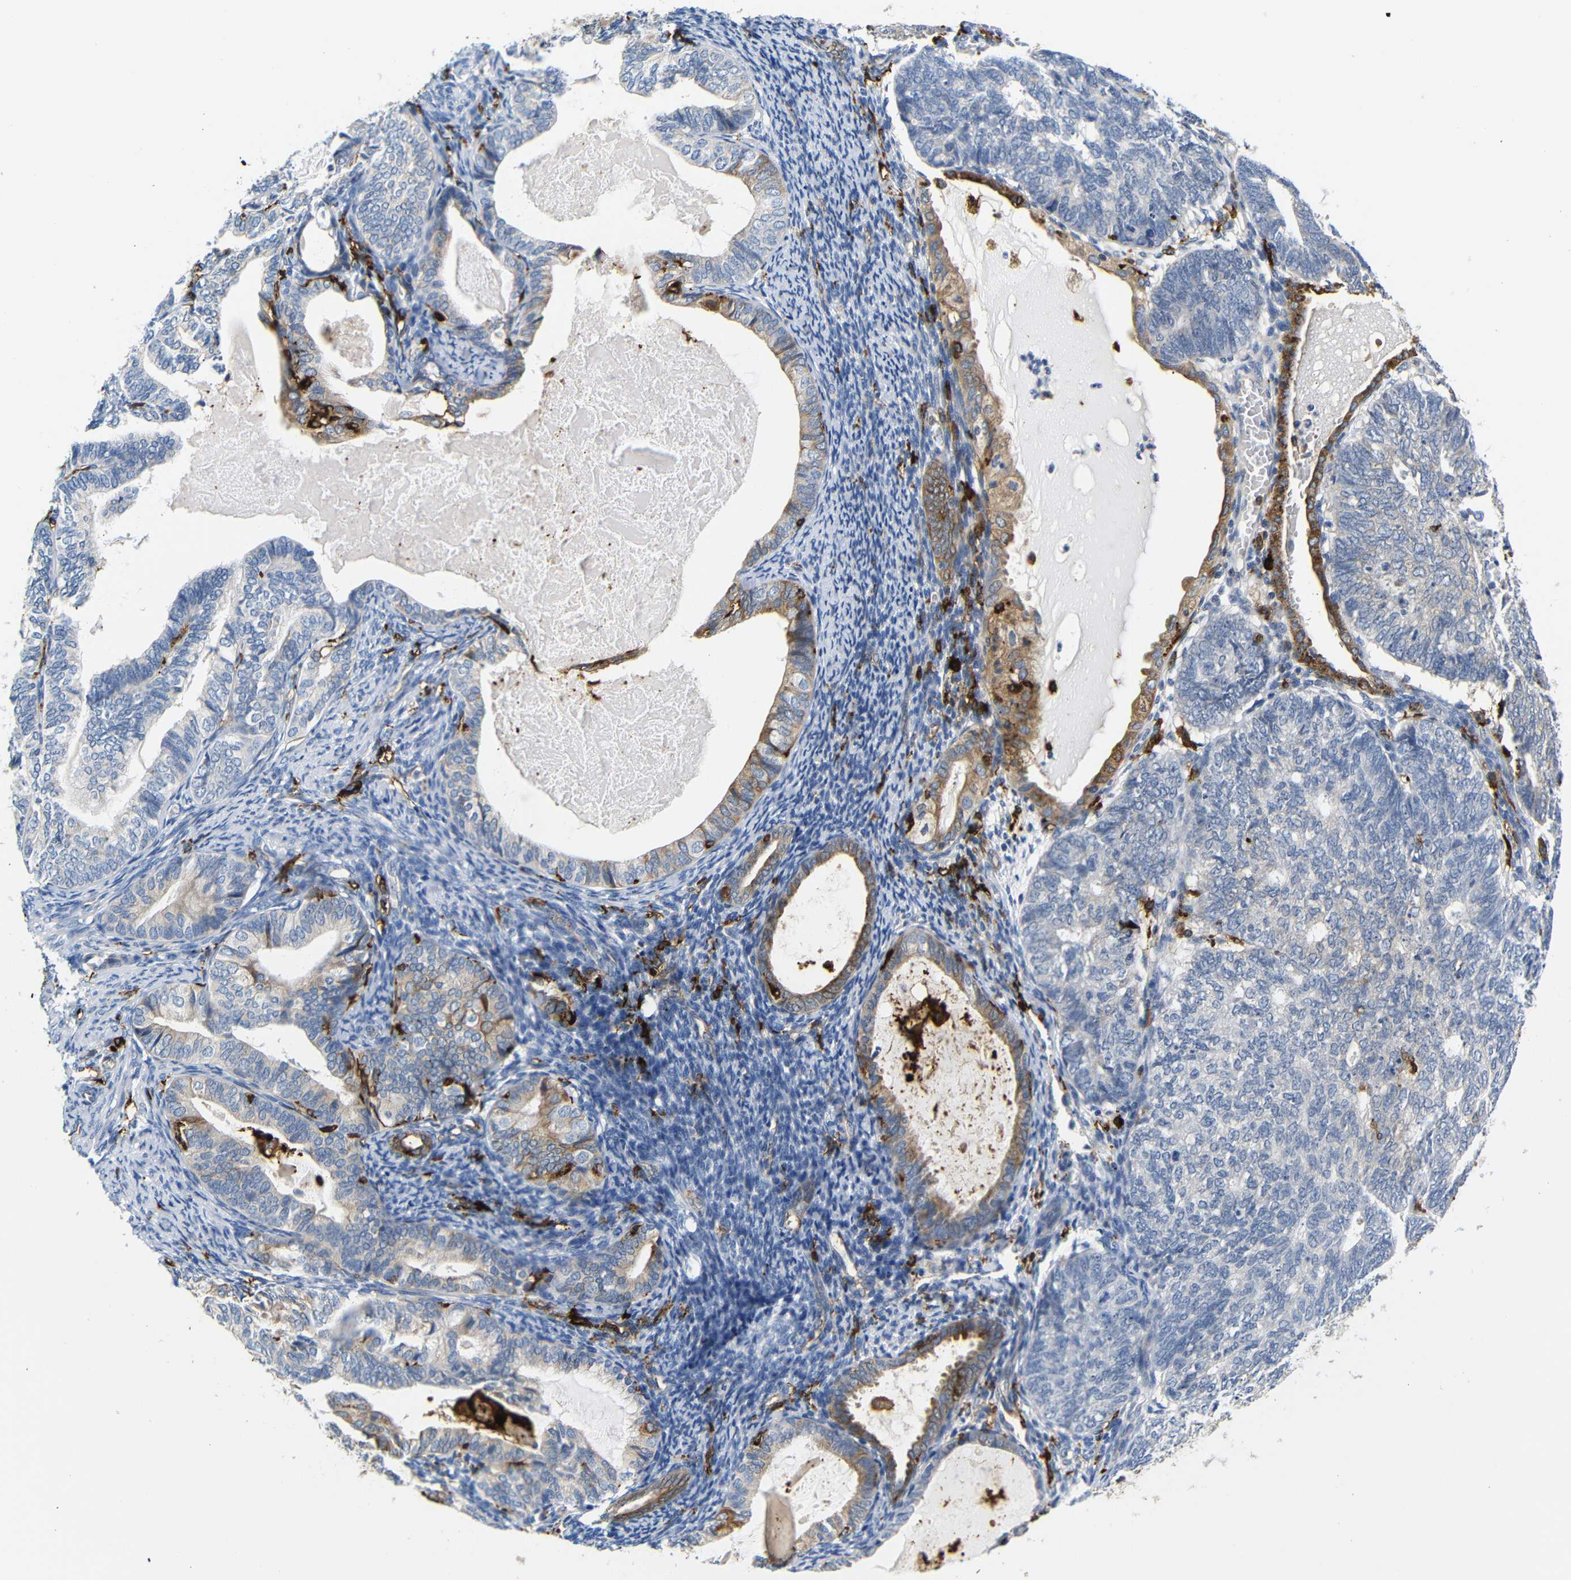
{"staining": {"intensity": "strong", "quantity": "25%-75%", "location": "cytoplasmic/membranous"}, "tissue": "endometrial cancer", "cell_type": "Tumor cells", "image_type": "cancer", "snomed": [{"axis": "morphology", "description": "Adenocarcinoma, NOS"}, {"axis": "topography", "description": "Uterus"}], "caption": "Strong cytoplasmic/membranous expression is present in about 25%-75% of tumor cells in endometrial cancer (adenocarcinoma).", "gene": "HLA-DQB1", "patient": {"sex": "female", "age": 60}}